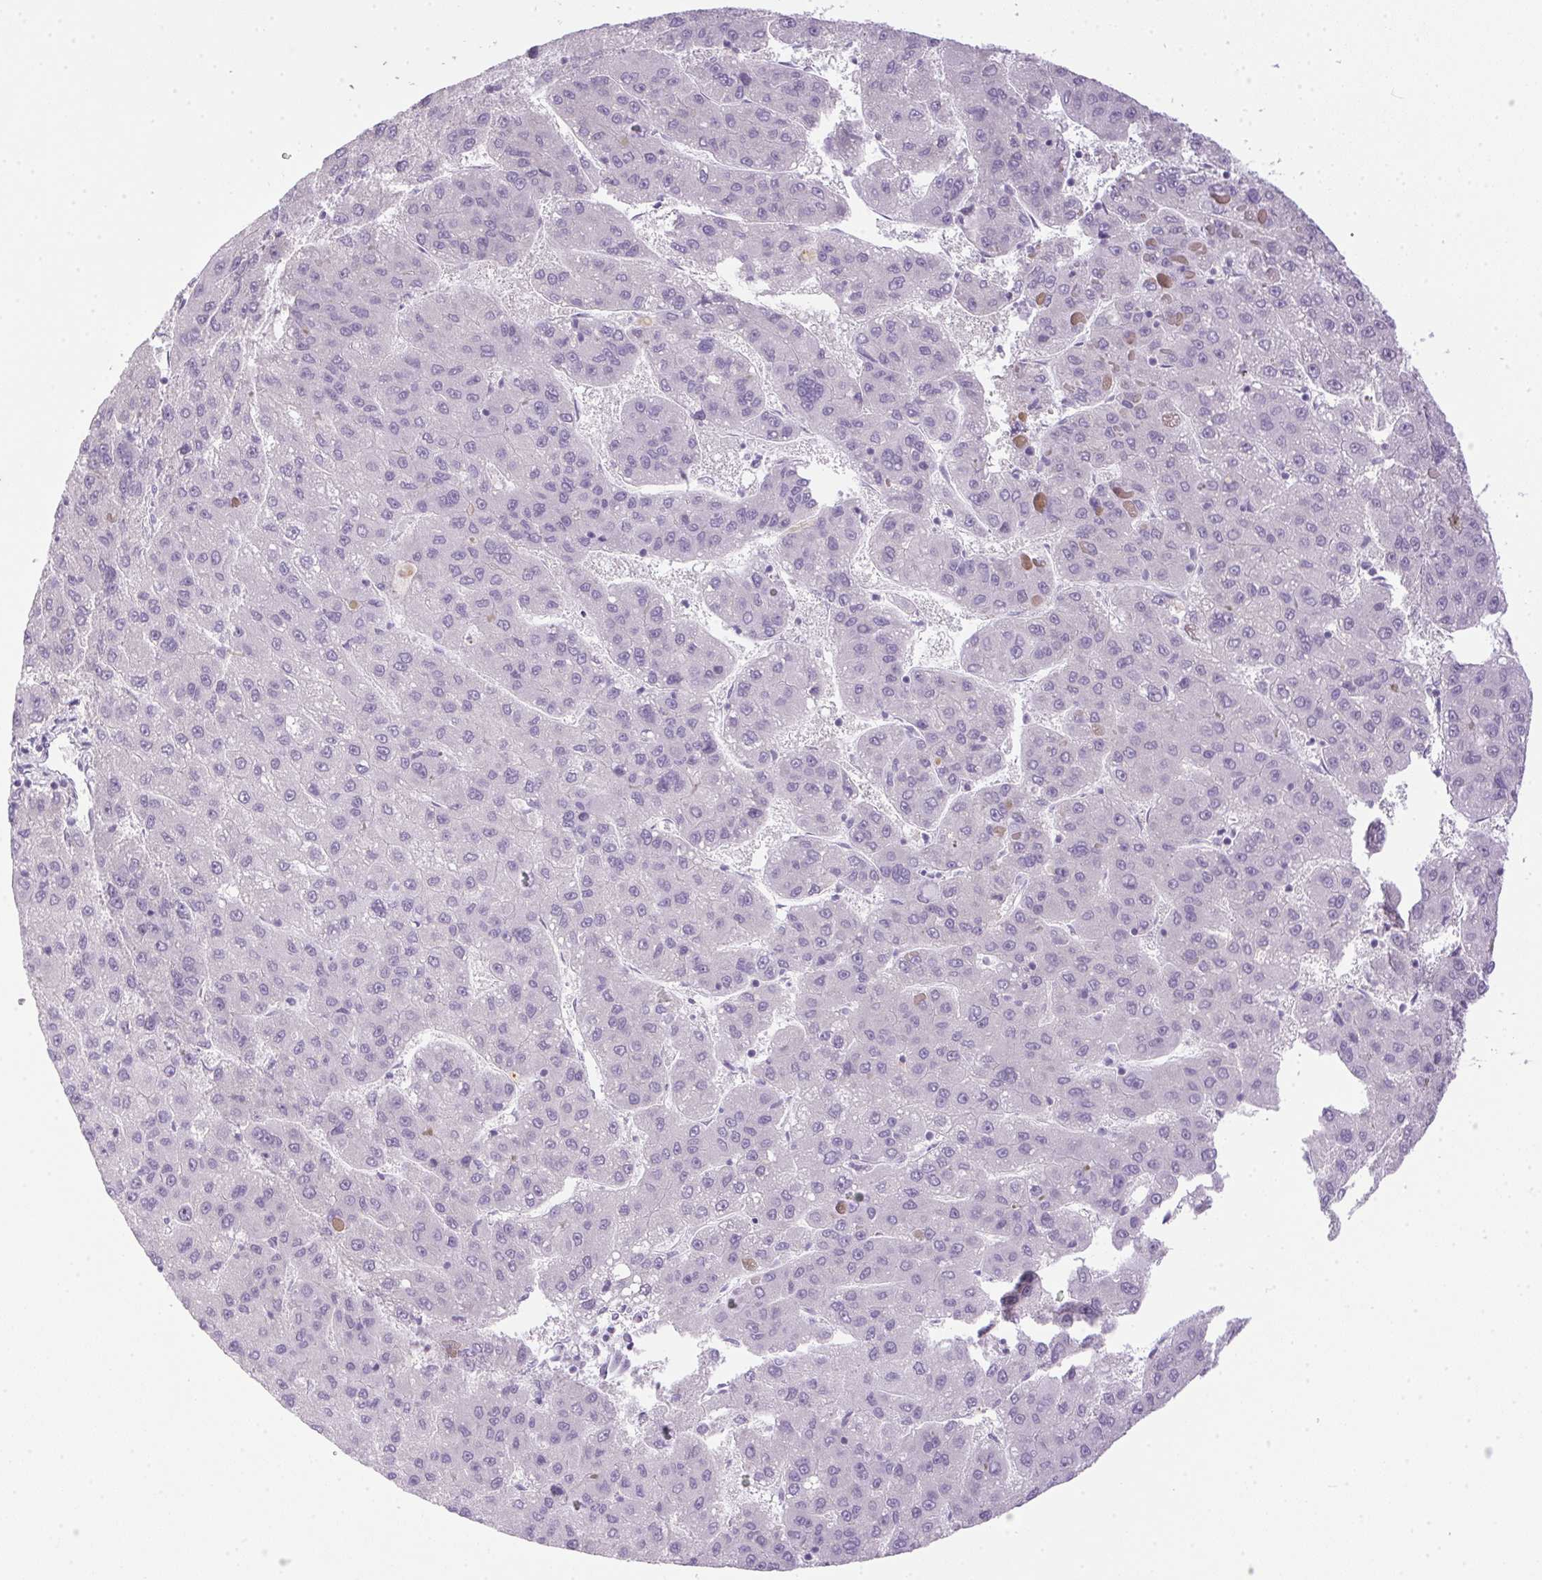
{"staining": {"intensity": "negative", "quantity": "none", "location": "none"}, "tissue": "liver cancer", "cell_type": "Tumor cells", "image_type": "cancer", "snomed": [{"axis": "morphology", "description": "Carcinoma, Hepatocellular, NOS"}, {"axis": "topography", "description": "Liver"}], "caption": "Tumor cells show no significant protein staining in liver cancer (hepatocellular carcinoma). (DAB immunohistochemistry (IHC), high magnification).", "gene": "POPDC2", "patient": {"sex": "female", "age": 82}}